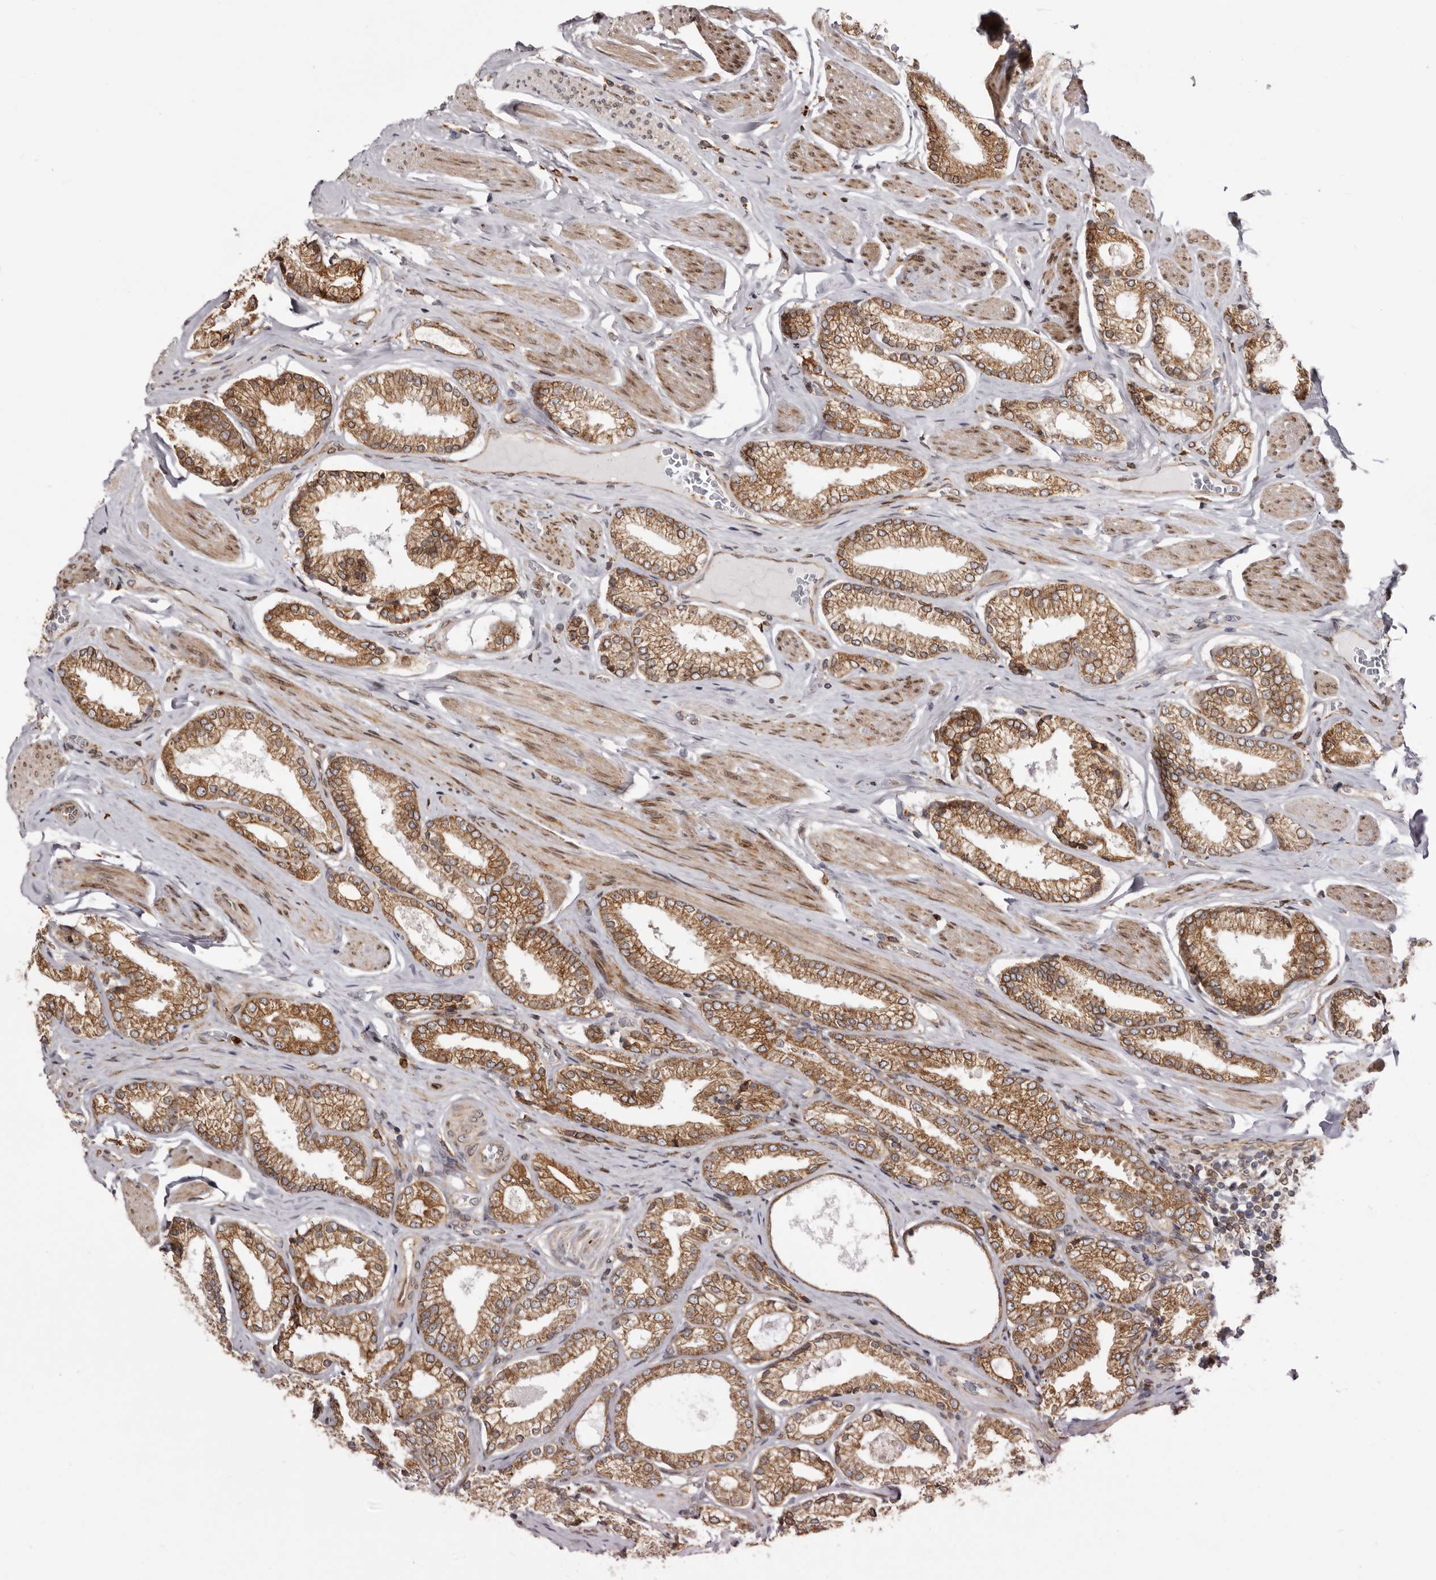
{"staining": {"intensity": "moderate", "quantity": ">75%", "location": "cytoplasmic/membranous"}, "tissue": "prostate cancer", "cell_type": "Tumor cells", "image_type": "cancer", "snomed": [{"axis": "morphology", "description": "Adenocarcinoma, Low grade"}, {"axis": "topography", "description": "Prostate"}], "caption": "Immunohistochemistry (DAB (3,3'-diaminobenzidine)) staining of prostate cancer (adenocarcinoma (low-grade)) exhibits moderate cytoplasmic/membranous protein positivity in approximately >75% of tumor cells.", "gene": "C4orf3", "patient": {"sex": "male", "age": 71}}